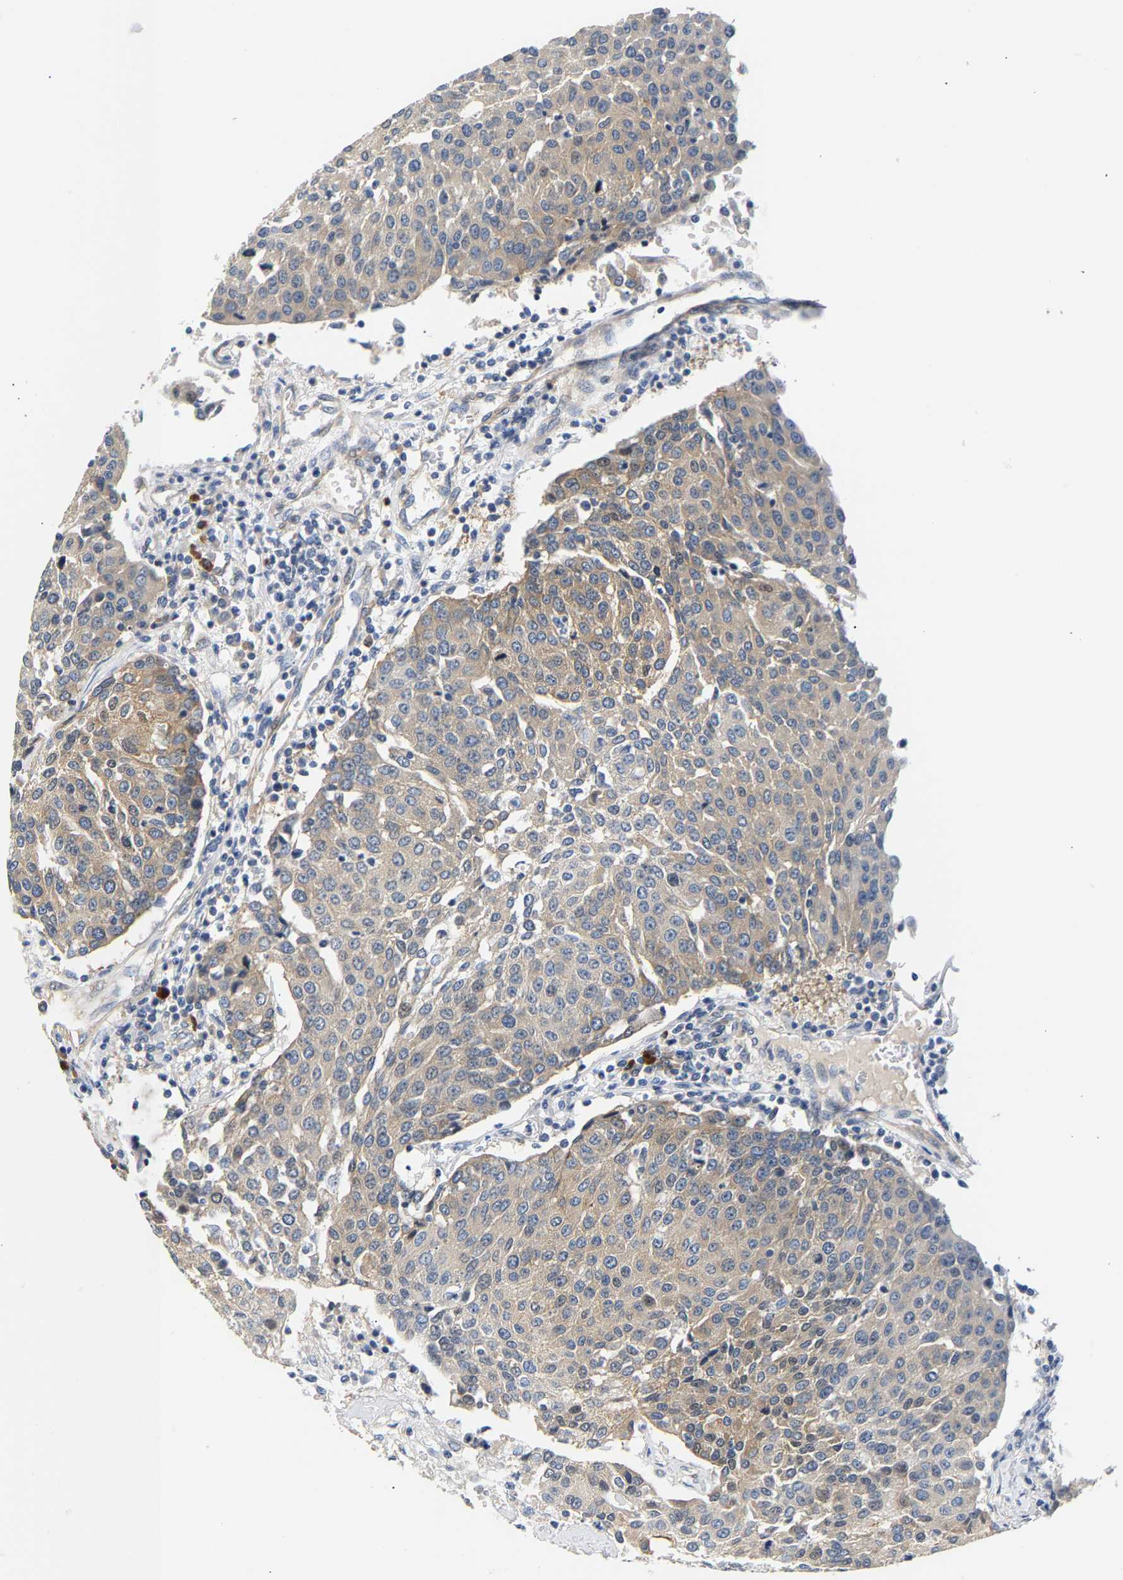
{"staining": {"intensity": "weak", "quantity": "25%-75%", "location": "cytoplasmic/membranous"}, "tissue": "urothelial cancer", "cell_type": "Tumor cells", "image_type": "cancer", "snomed": [{"axis": "morphology", "description": "Urothelial carcinoma, High grade"}, {"axis": "topography", "description": "Urinary bladder"}], "caption": "Brown immunohistochemical staining in urothelial cancer demonstrates weak cytoplasmic/membranous expression in about 25%-75% of tumor cells. Nuclei are stained in blue.", "gene": "PAWR", "patient": {"sex": "female", "age": 85}}